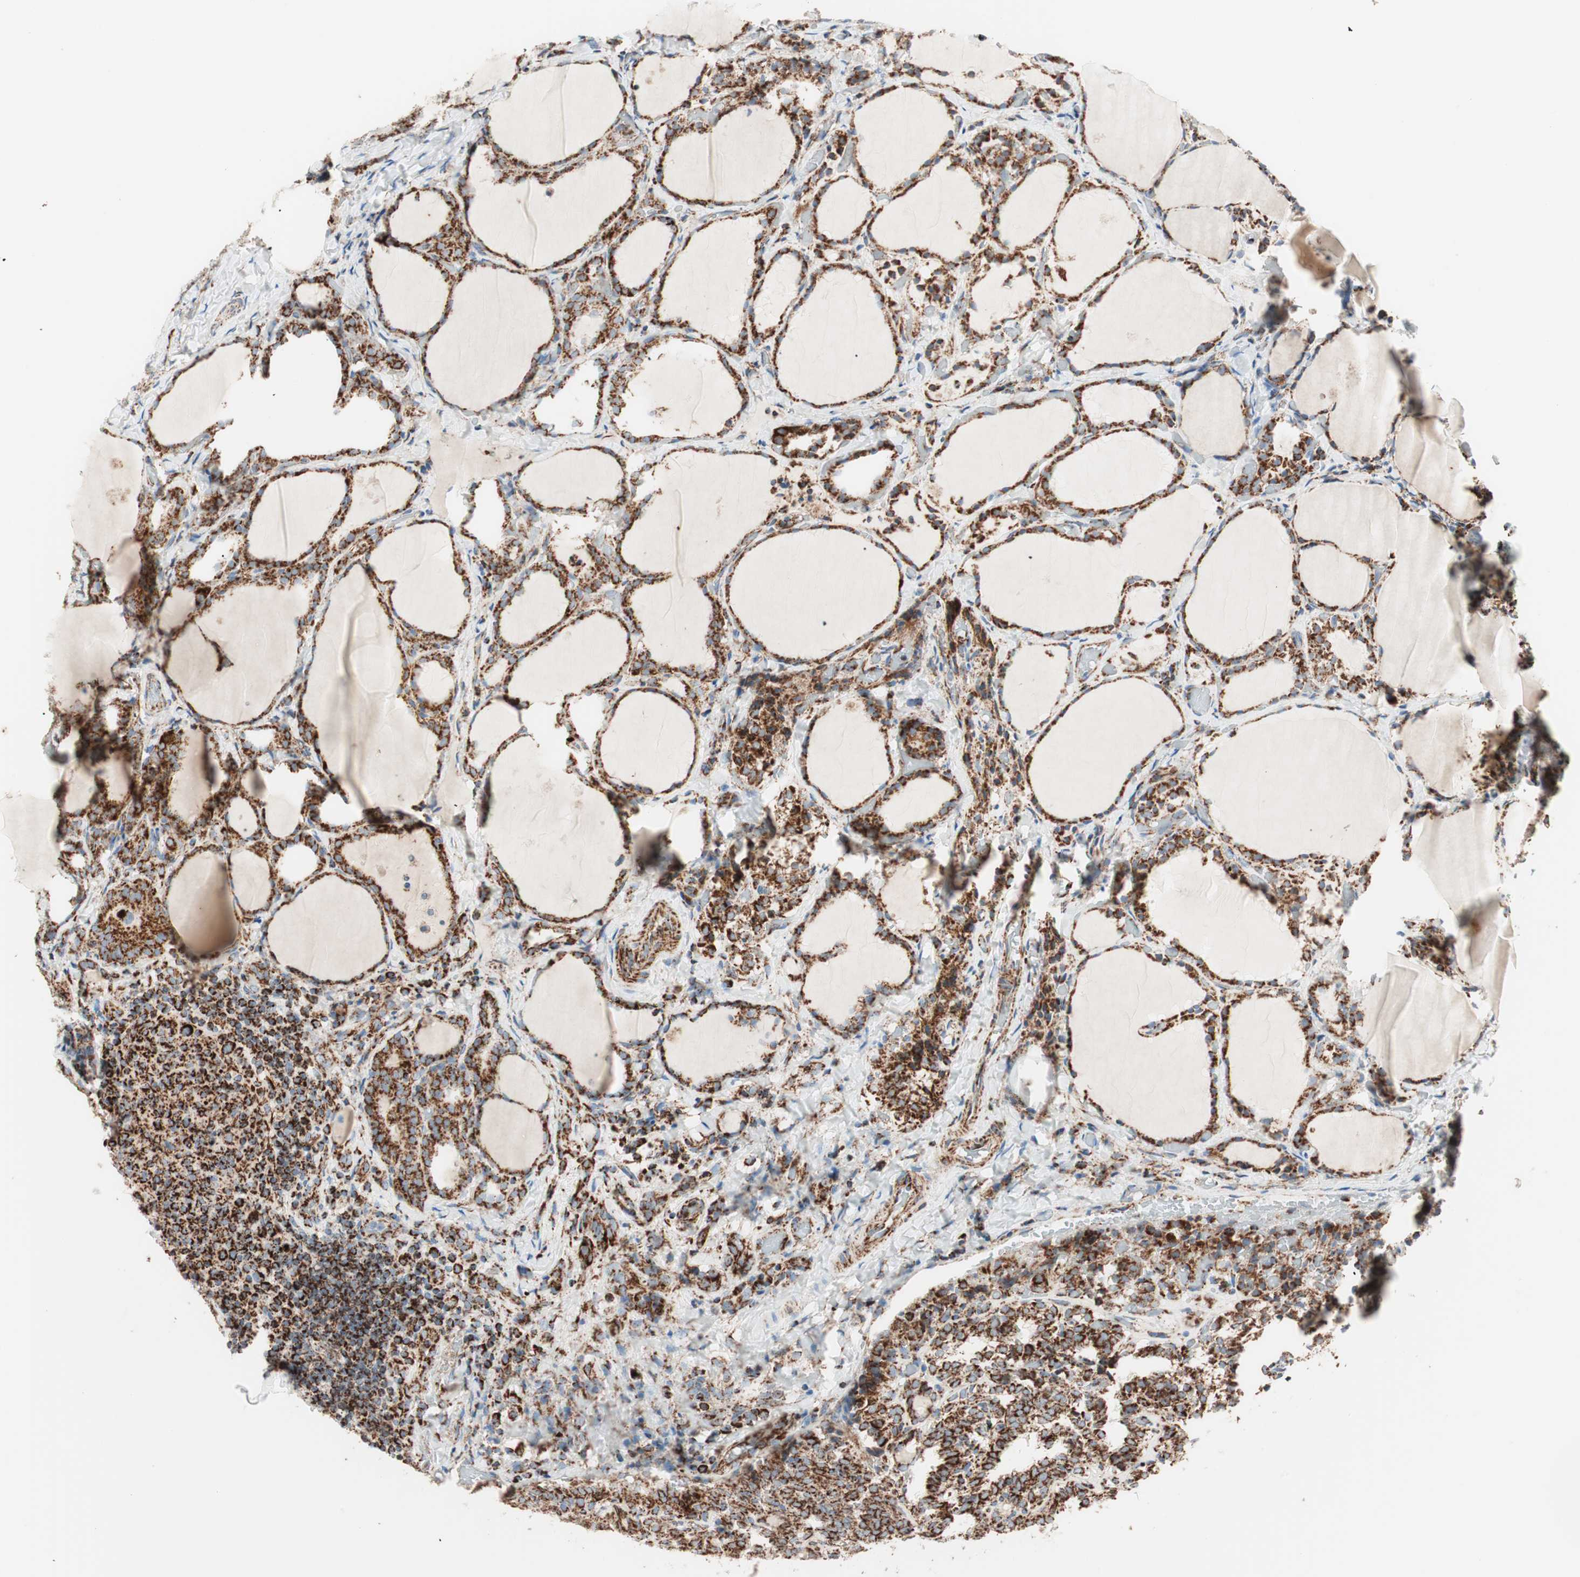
{"staining": {"intensity": "strong", "quantity": ">75%", "location": "cytoplasmic/membranous"}, "tissue": "thyroid cancer", "cell_type": "Tumor cells", "image_type": "cancer", "snomed": [{"axis": "morphology", "description": "Normal tissue, NOS"}, {"axis": "morphology", "description": "Papillary adenocarcinoma, NOS"}, {"axis": "topography", "description": "Thyroid gland"}], "caption": "Immunohistochemical staining of thyroid cancer reveals high levels of strong cytoplasmic/membranous positivity in approximately >75% of tumor cells.", "gene": "TOMM20", "patient": {"sex": "female", "age": 30}}